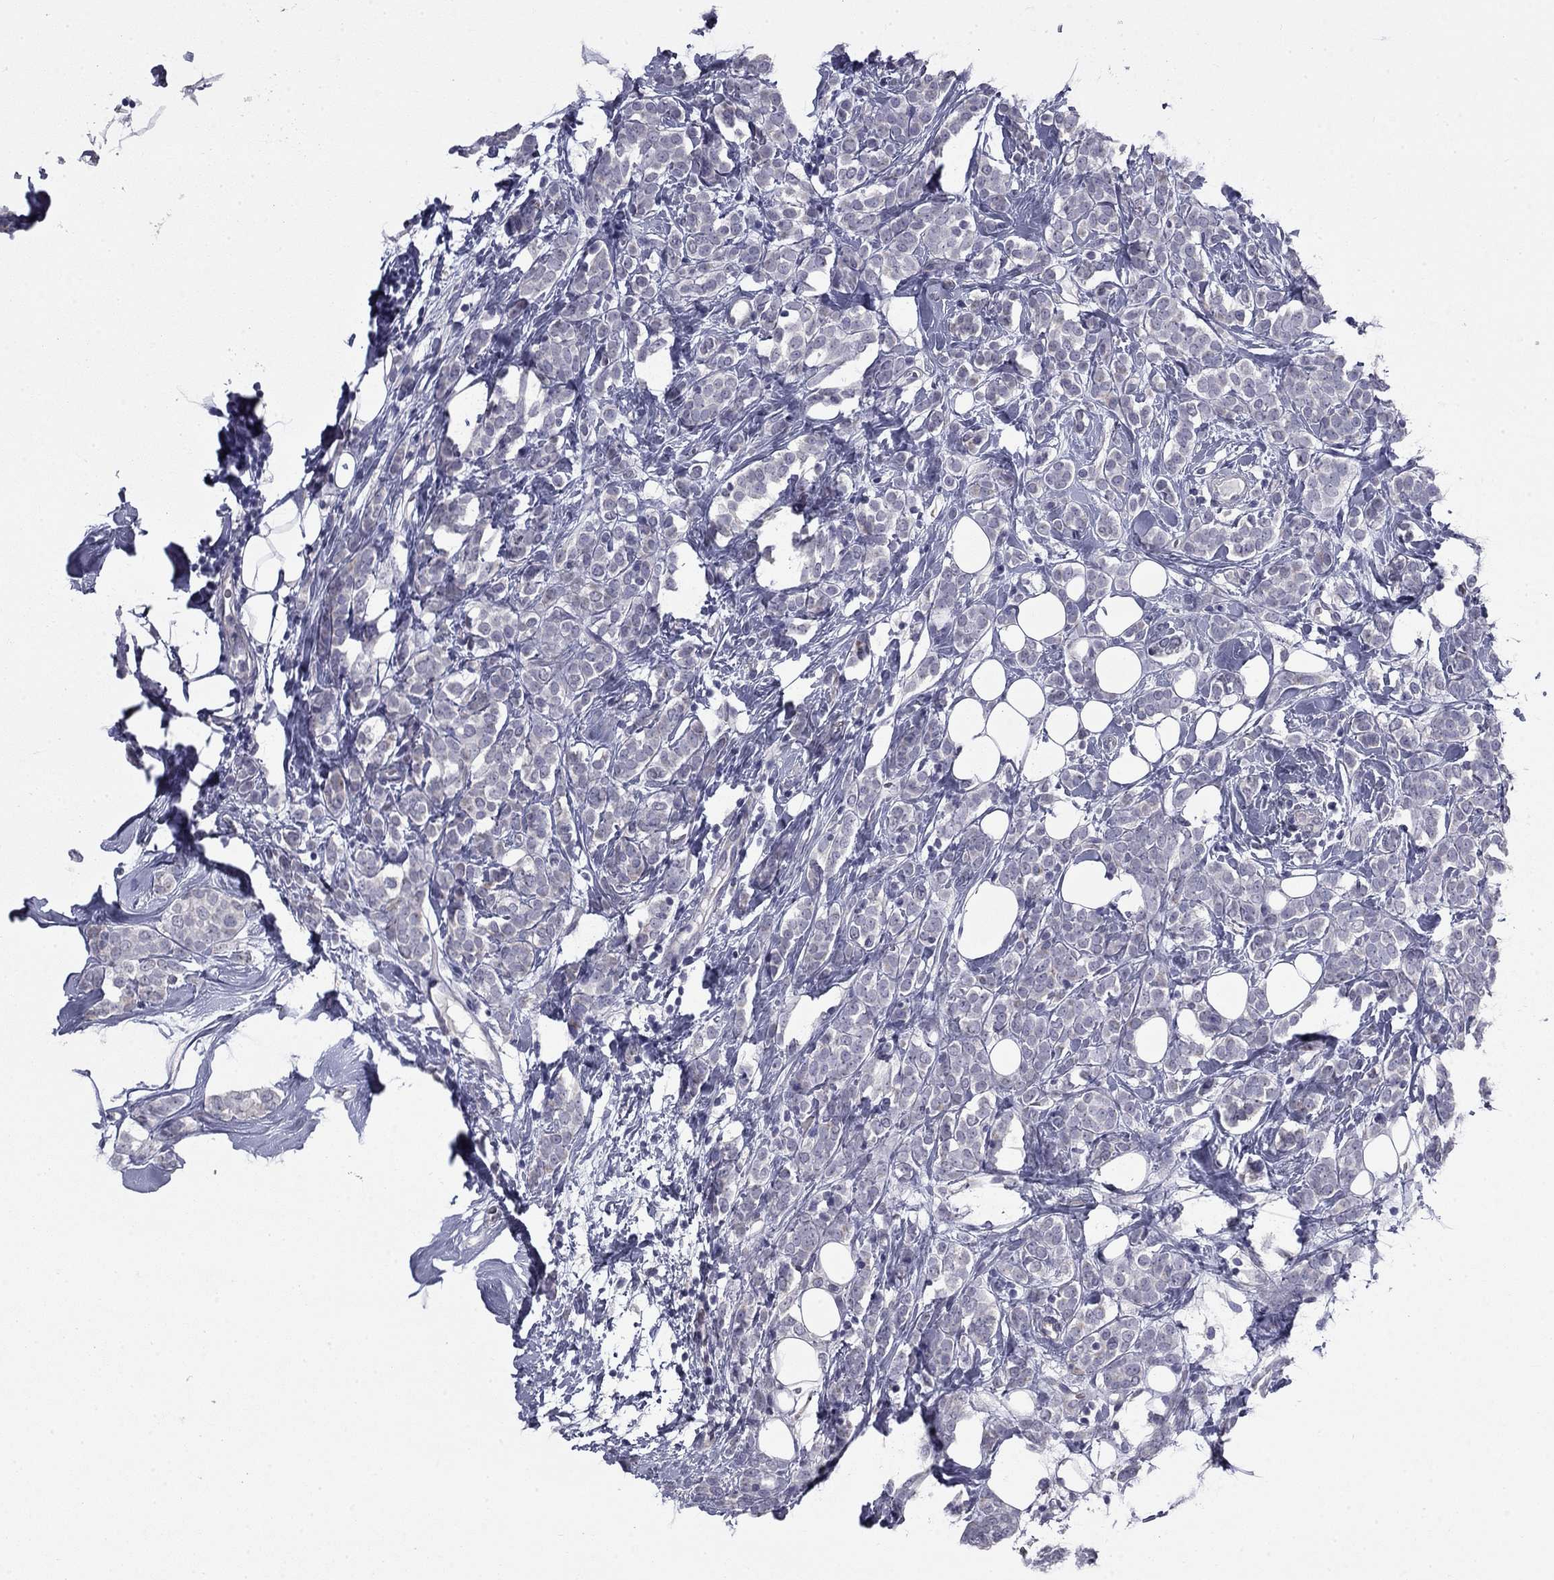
{"staining": {"intensity": "negative", "quantity": "none", "location": "none"}, "tissue": "breast cancer", "cell_type": "Tumor cells", "image_type": "cancer", "snomed": [{"axis": "morphology", "description": "Lobular carcinoma"}, {"axis": "topography", "description": "Breast"}], "caption": "This is a image of IHC staining of breast cancer (lobular carcinoma), which shows no staining in tumor cells.", "gene": "PRRT2", "patient": {"sex": "female", "age": 49}}